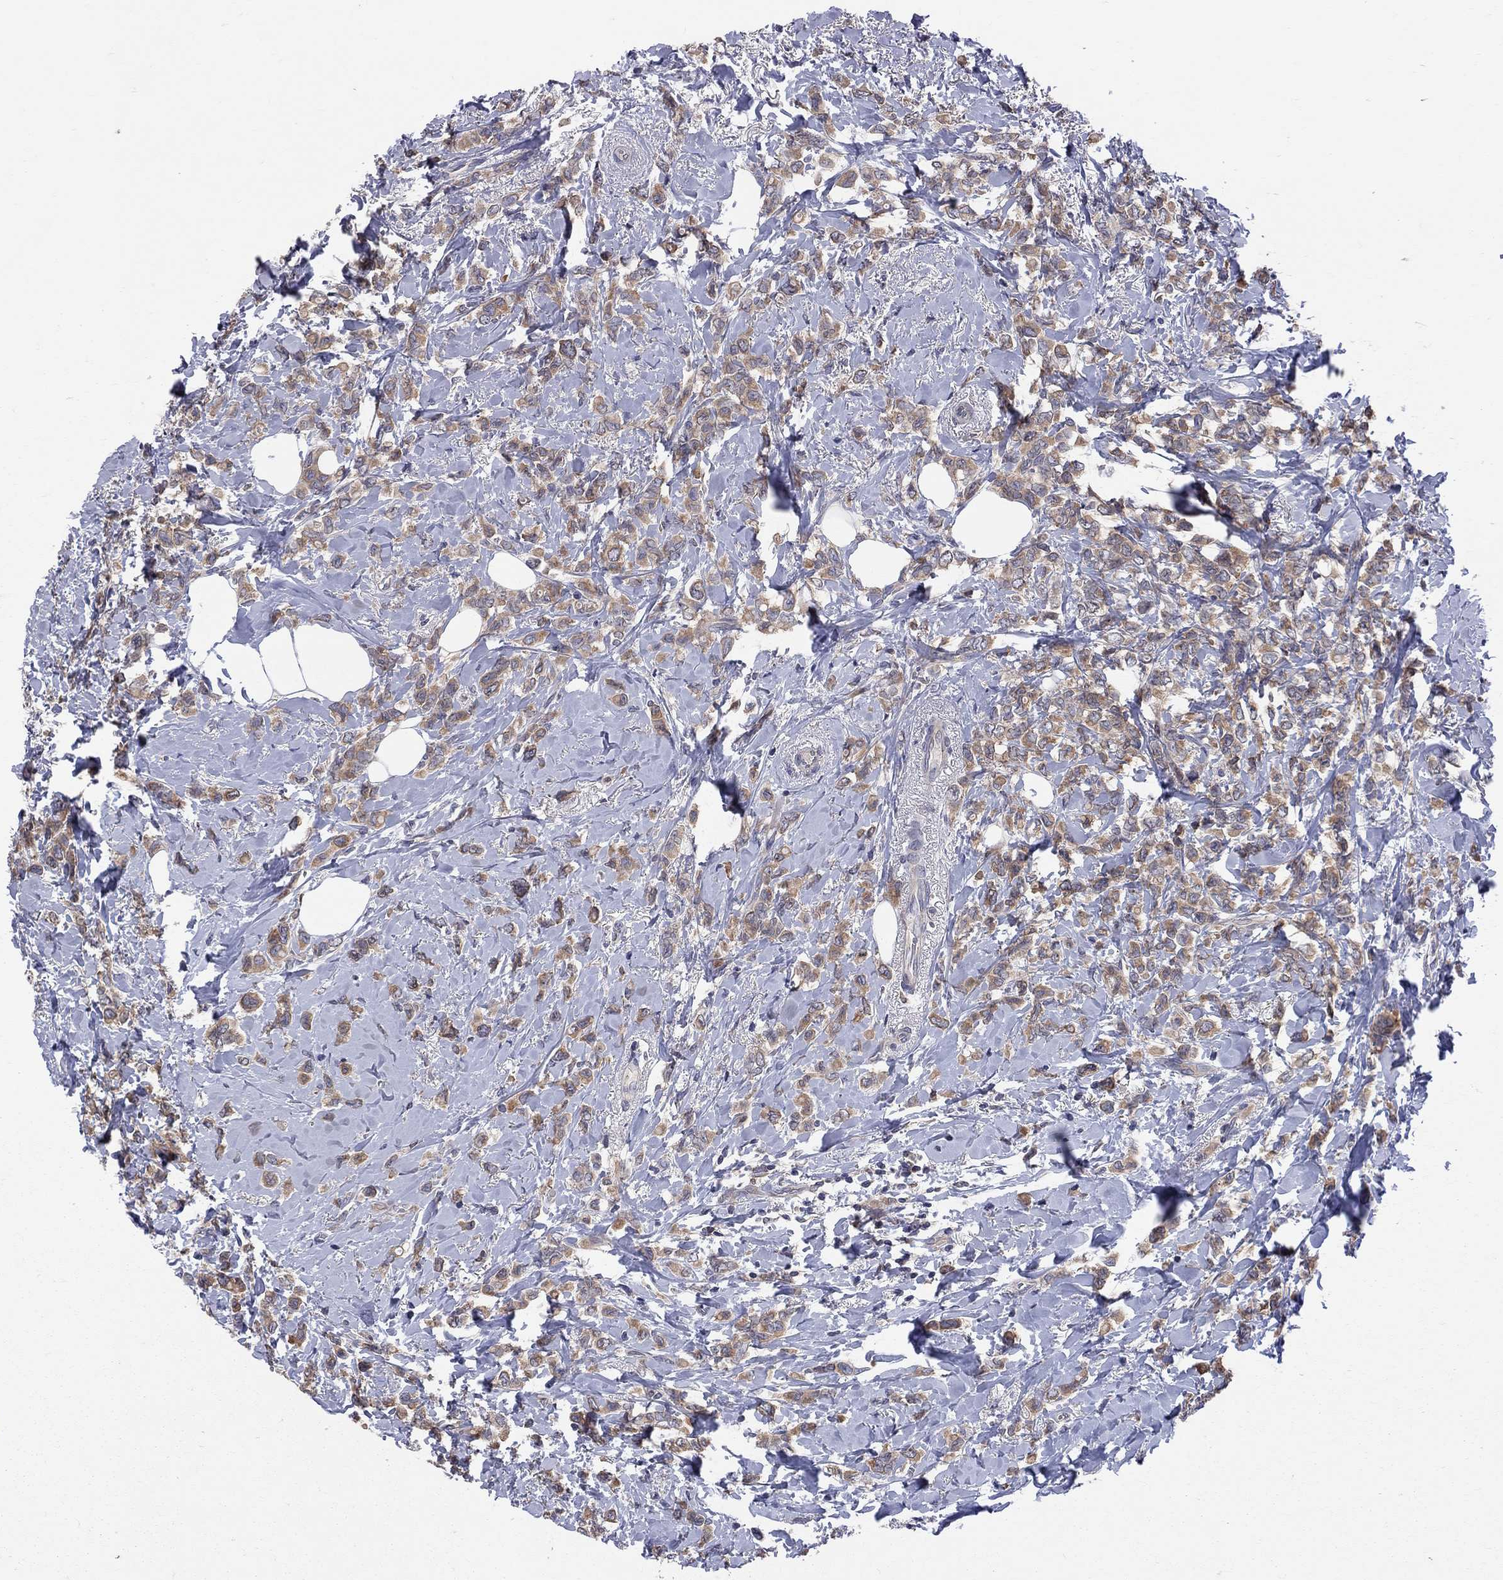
{"staining": {"intensity": "moderate", "quantity": ">75%", "location": "cytoplasmic/membranous"}, "tissue": "breast cancer", "cell_type": "Tumor cells", "image_type": "cancer", "snomed": [{"axis": "morphology", "description": "Lobular carcinoma"}, {"axis": "topography", "description": "Breast"}], "caption": "Human breast cancer (lobular carcinoma) stained with a protein marker reveals moderate staining in tumor cells.", "gene": "CNOT11", "patient": {"sex": "female", "age": 66}}